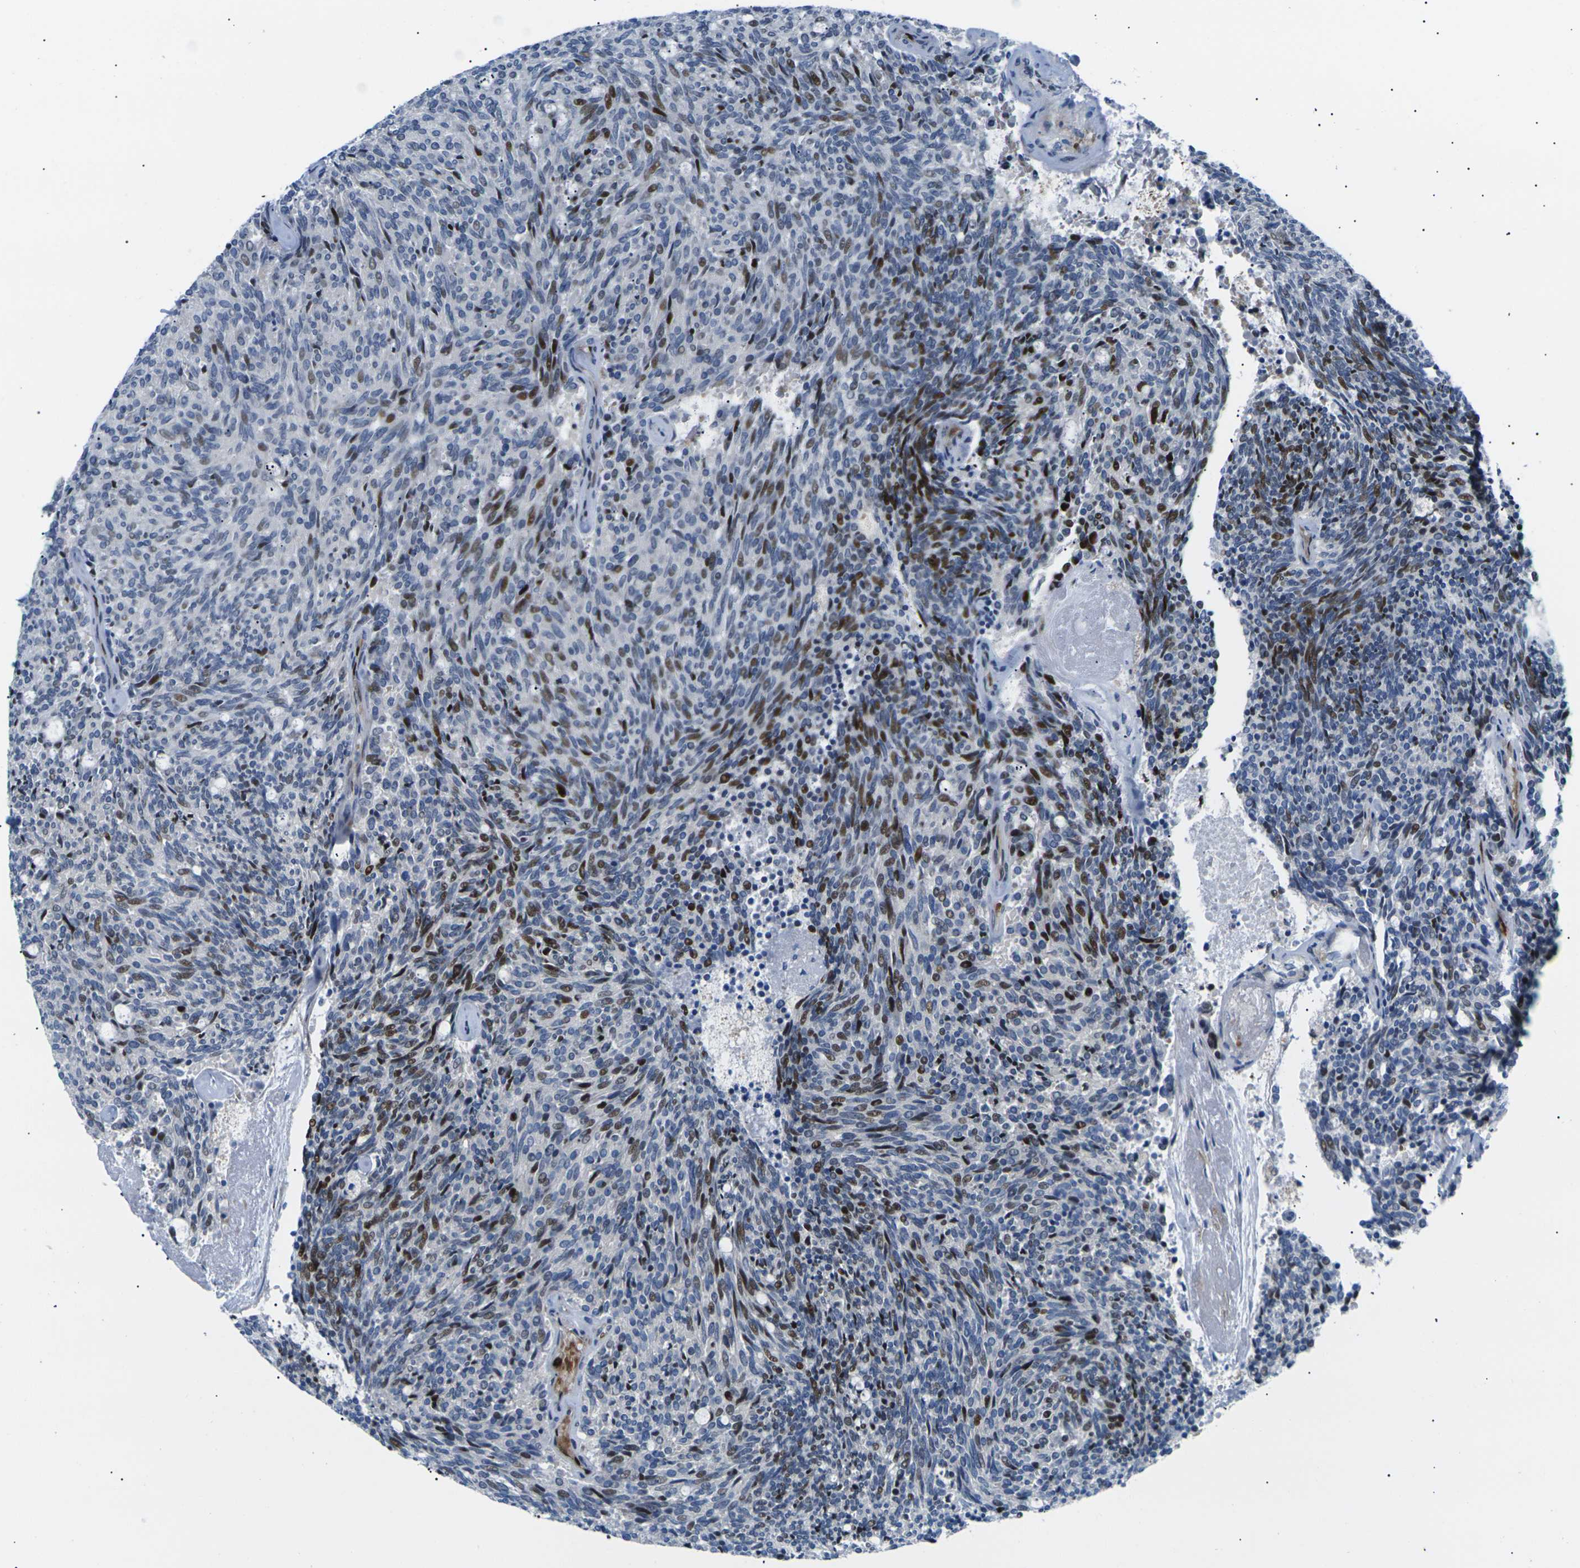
{"staining": {"intensity": "moderate", "quantity": "<25%", "location": "nuclear"}, "tissue": "carcinoid", "cell_type": "Tumor cells", "image_type": "cancer", "snomed": [{"axis": "morphology", "description": "Carcinoid, malignant, NOS"}, {"axis": "topography", "description": "Pancreas"}], "caption": "Immunohistochemical staining of human carcinoid demonstrates moderate nuclear protein staining in approximately <25% of tumor cells.", "gene": "RPS6KA3", "patient": {"sex": "female", "age": 54}}